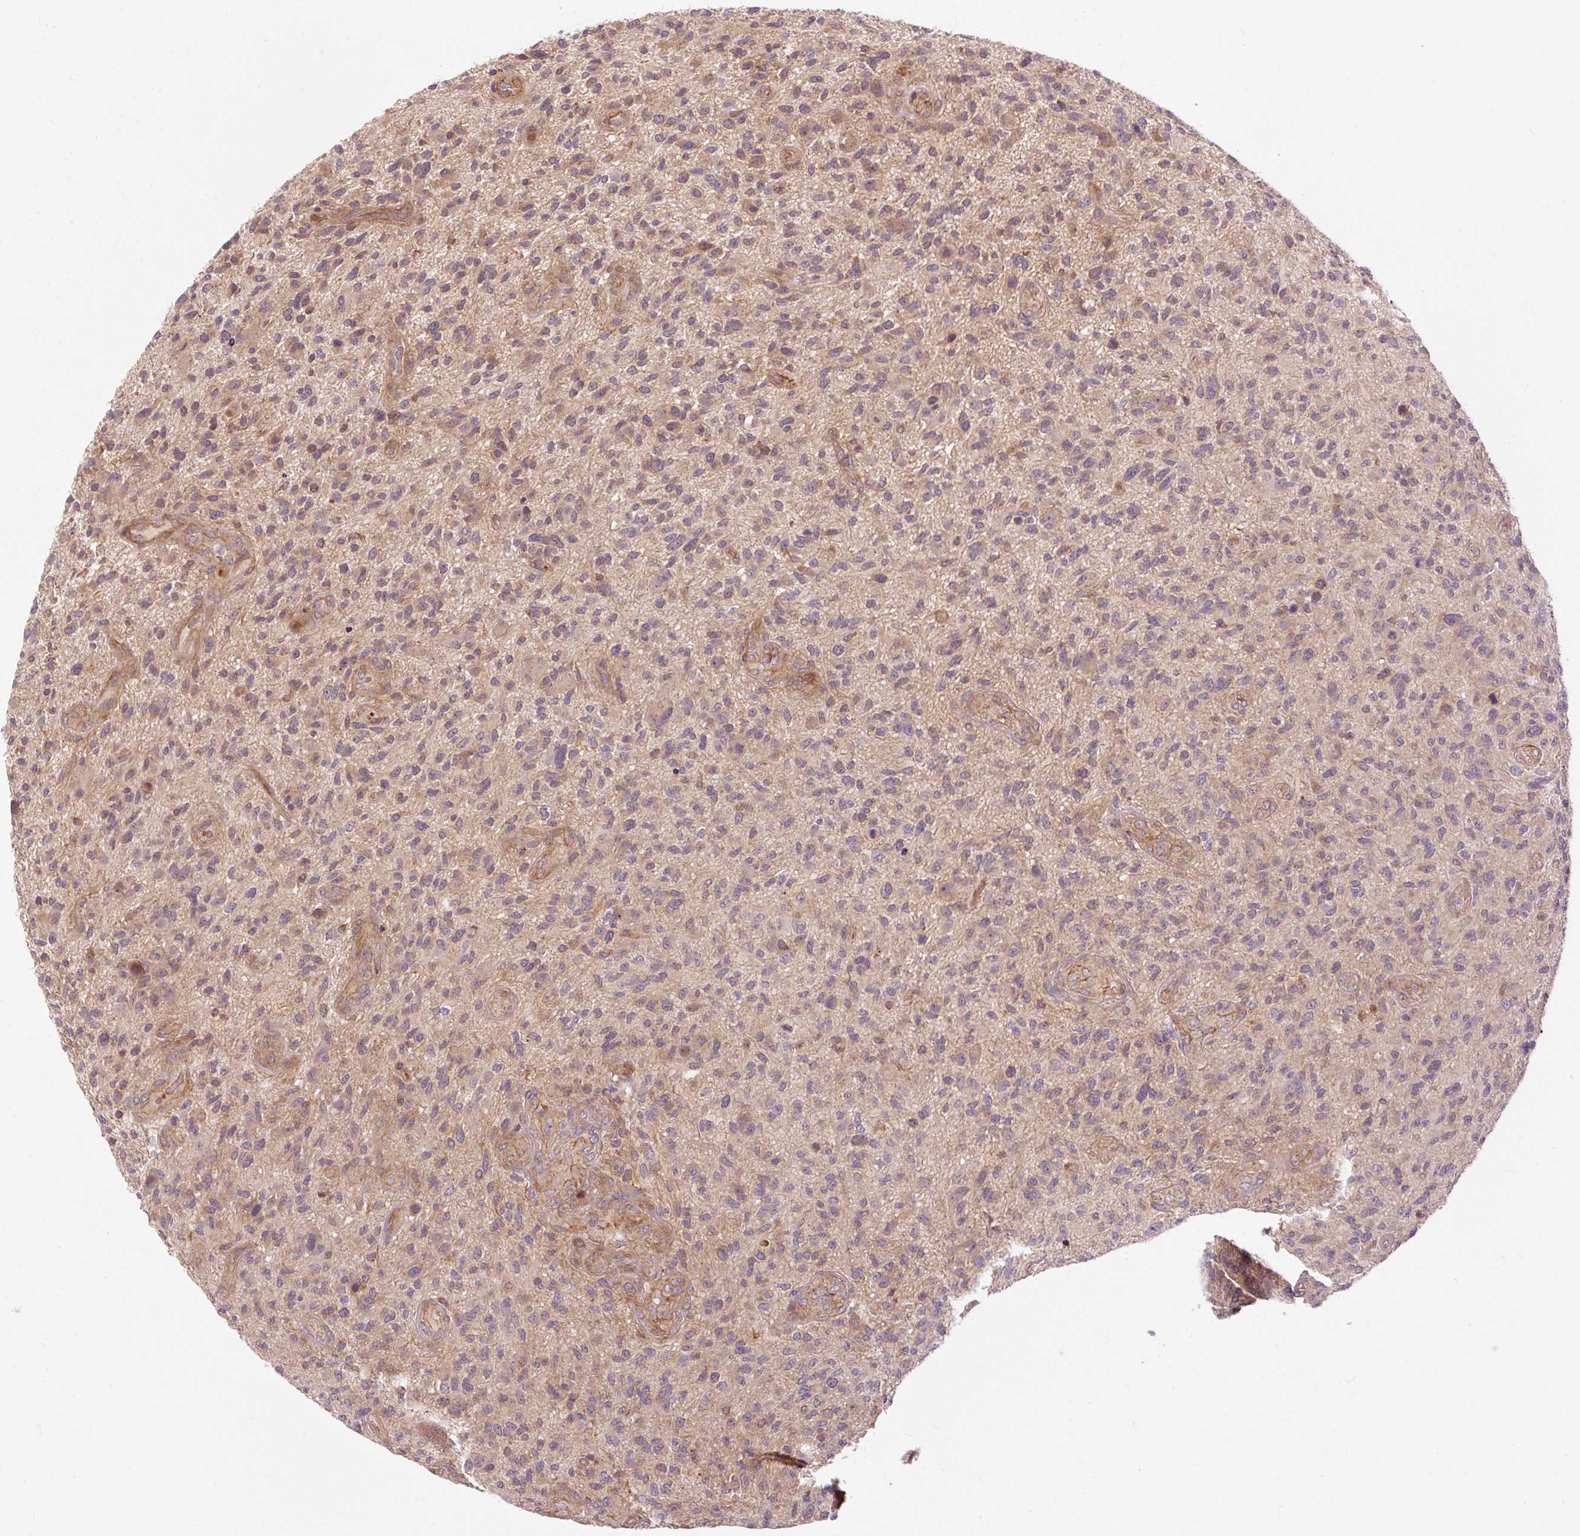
{"staining": {"intensity": "weak", "quantity": "25%-75%", "location": "cytoplasmic/membranous"}, "tissue": "glioma", "cell_type": "Tumor cells", "image_type": "cancer", "snomed": [{"axis": "morphology", "description": "Glioma, malignant, High grade"}, {"axis": "topography", "description": "Brain"}], "caption": "IHC of human glioma reveals low levels of weak cytoplasmic/membranous expression in approximately 25%-75% of tumor cells. (IHC, brightfield microscopy, high magnification).", "gene": "RIPOR3", "patient": {"sex": "male", "age": 47}}